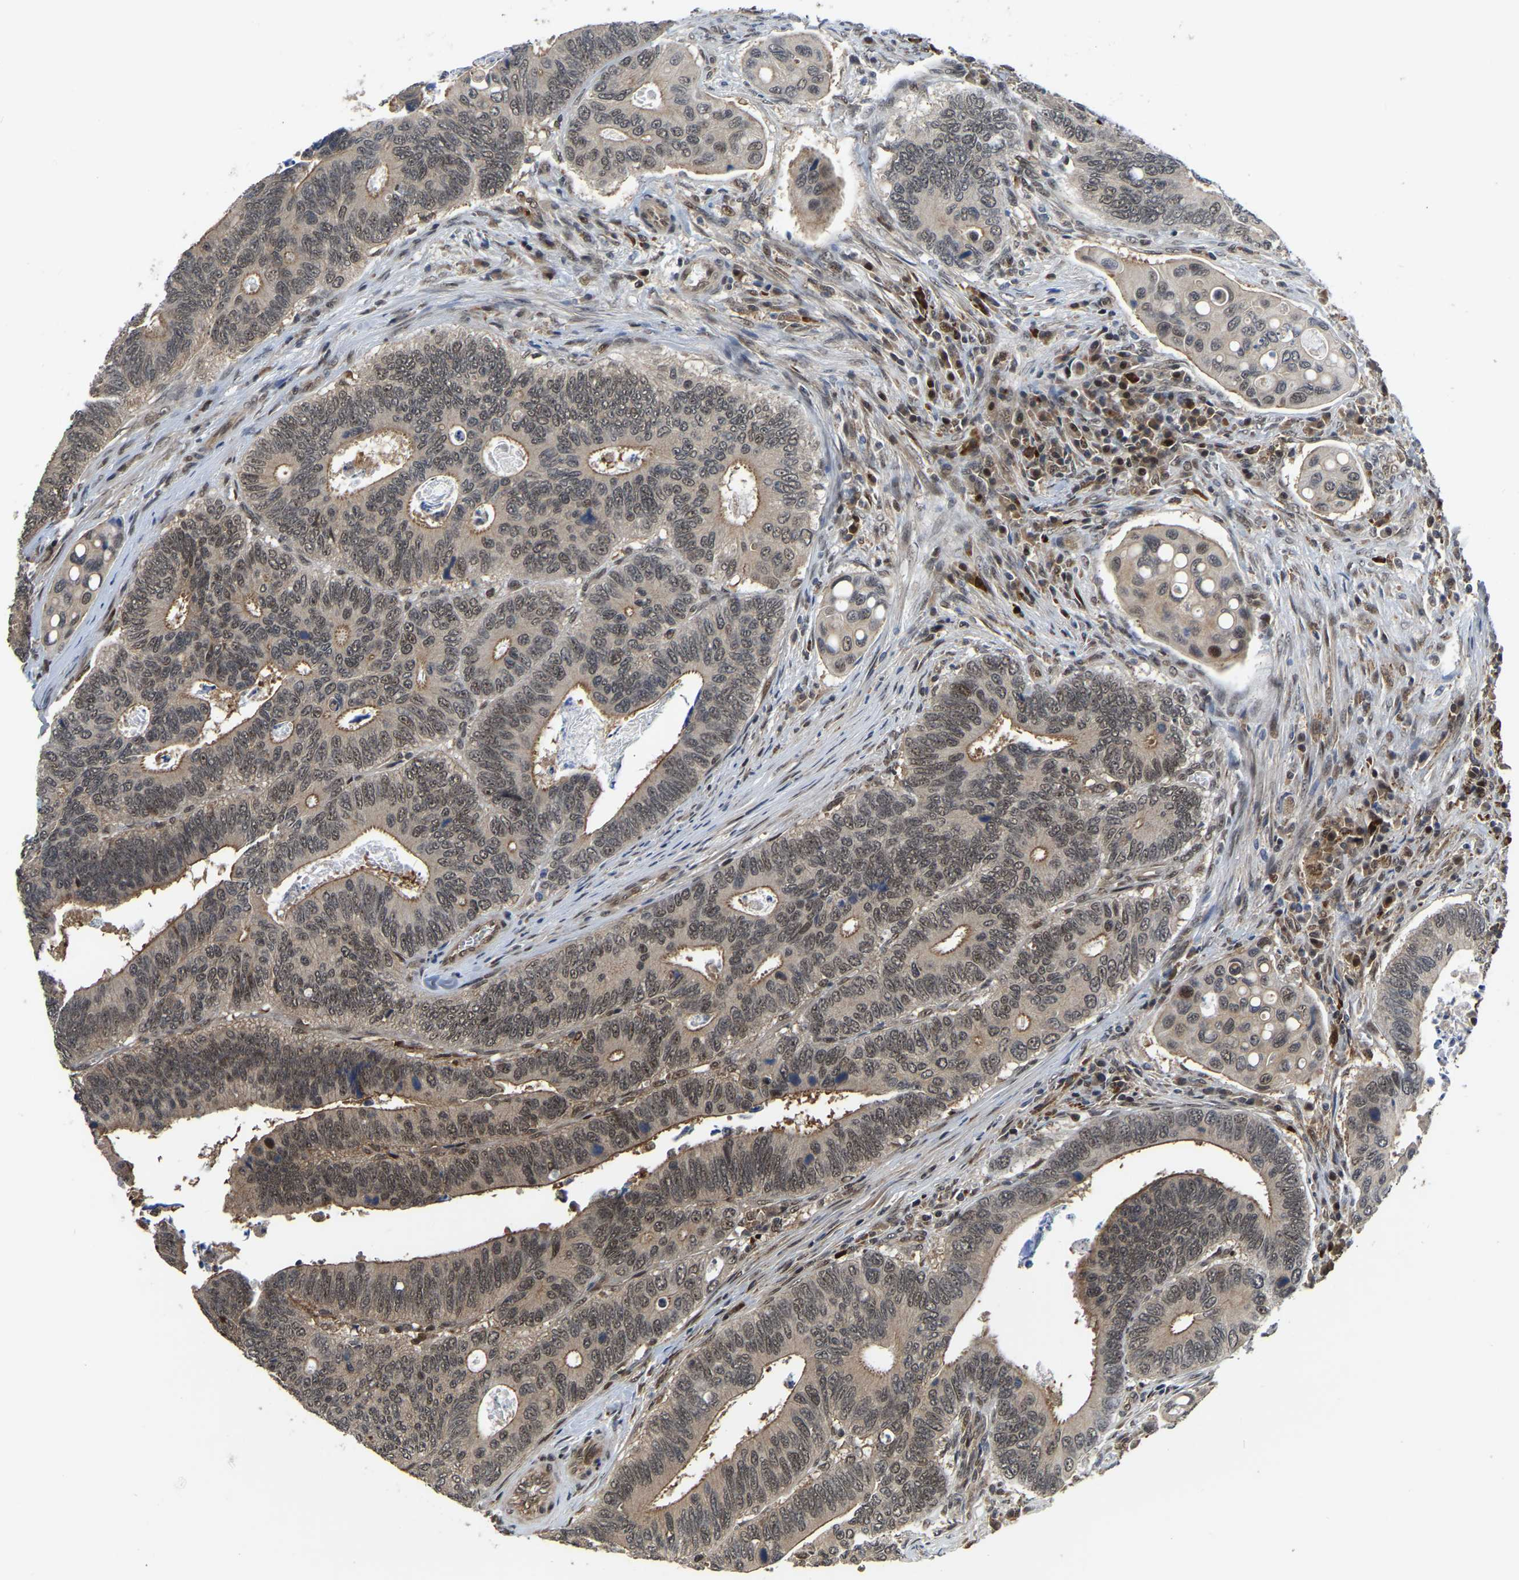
{"staining": {"intensity": "weak", "quantity": "25%-75%", "location": "cytoplasmic/membranous,nuclear"}, "tissue": "colorectal cancer", "cell_type": "Tumor cells", "image_type": "cancer", "snomed": [{"axis": "morphology", "description": "Inflammation, NOS"}, {"axis": "morphology", "description": "Adenocarcinoma, NOS"}, {"axis": "topography", "description": "Colon"}], "caption": "High-magnification brightfield microscopy of adenocarcinoma (colorectal) stained with DAB (brown) and counterstained with hematoxylin (blue). tumor cells exhibit weak cytoplasmic/membranous and nuclear staining is seen in approximately25%-75% of cells.", "gene": "CIAO1", "patient": {"sex": "male", "age": 72}}